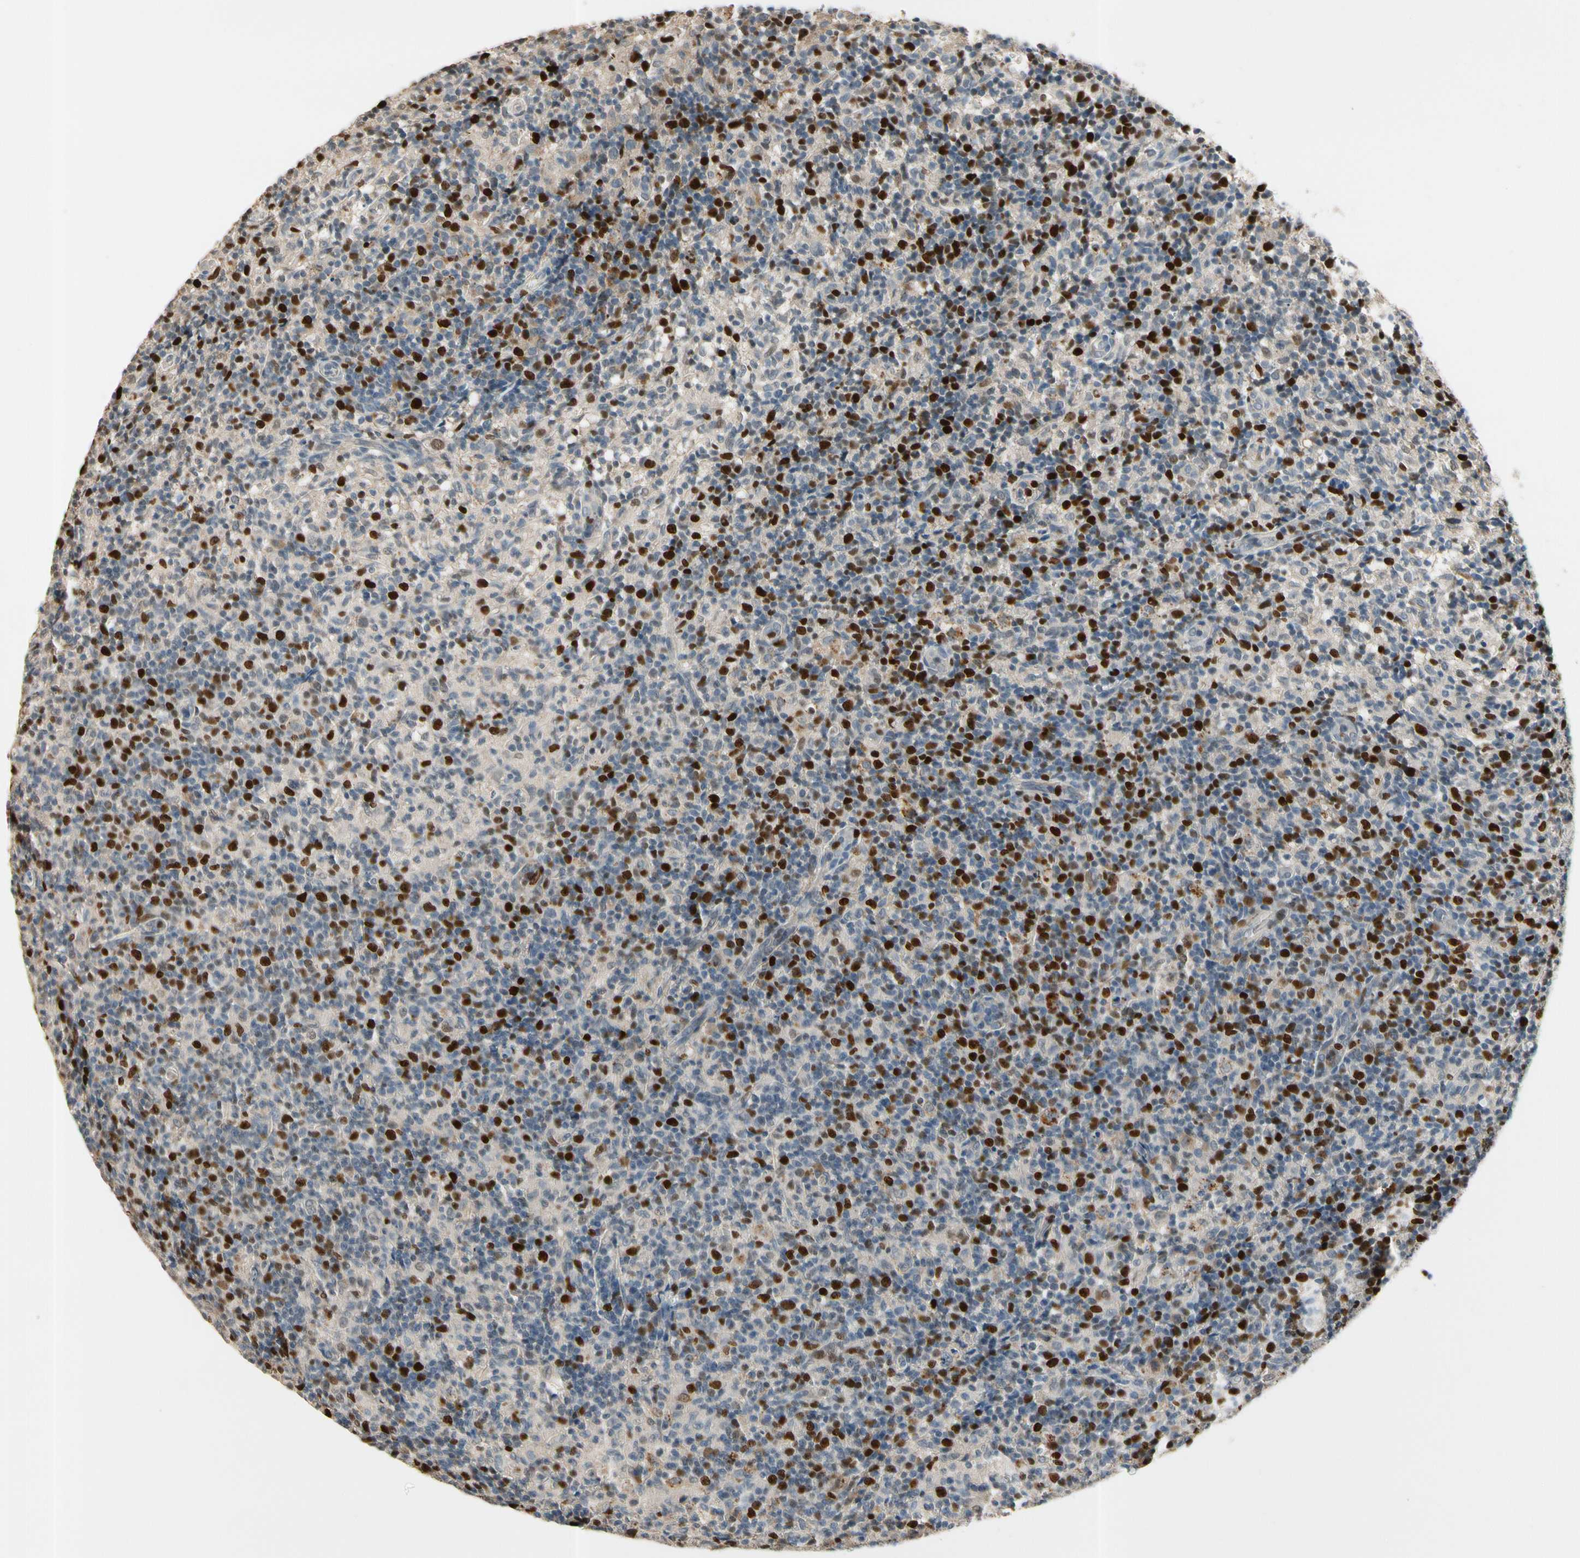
{"staining": {"intensity": "strong", "quantity": ">75%", "location": "nuclear"}, "tissue": "lymph node", "cell_type": "Germinal center cells", "image_type": "normal", "snomed": [{"axis": "morphology", "description": "Normal tissue, NOS"}, {"axis": "morphology", "description": "Inflammation, NOS"}, {"axis": "topography", "description": "Lymph node"}], "caption": "Brown immunohistochemical staining in benign lymph node reveals strong nuclear expression in approximately >75% of germinal center cells.", "gene": "ZKSCAN3", "patient": {"sex": "male", "age": 55}}